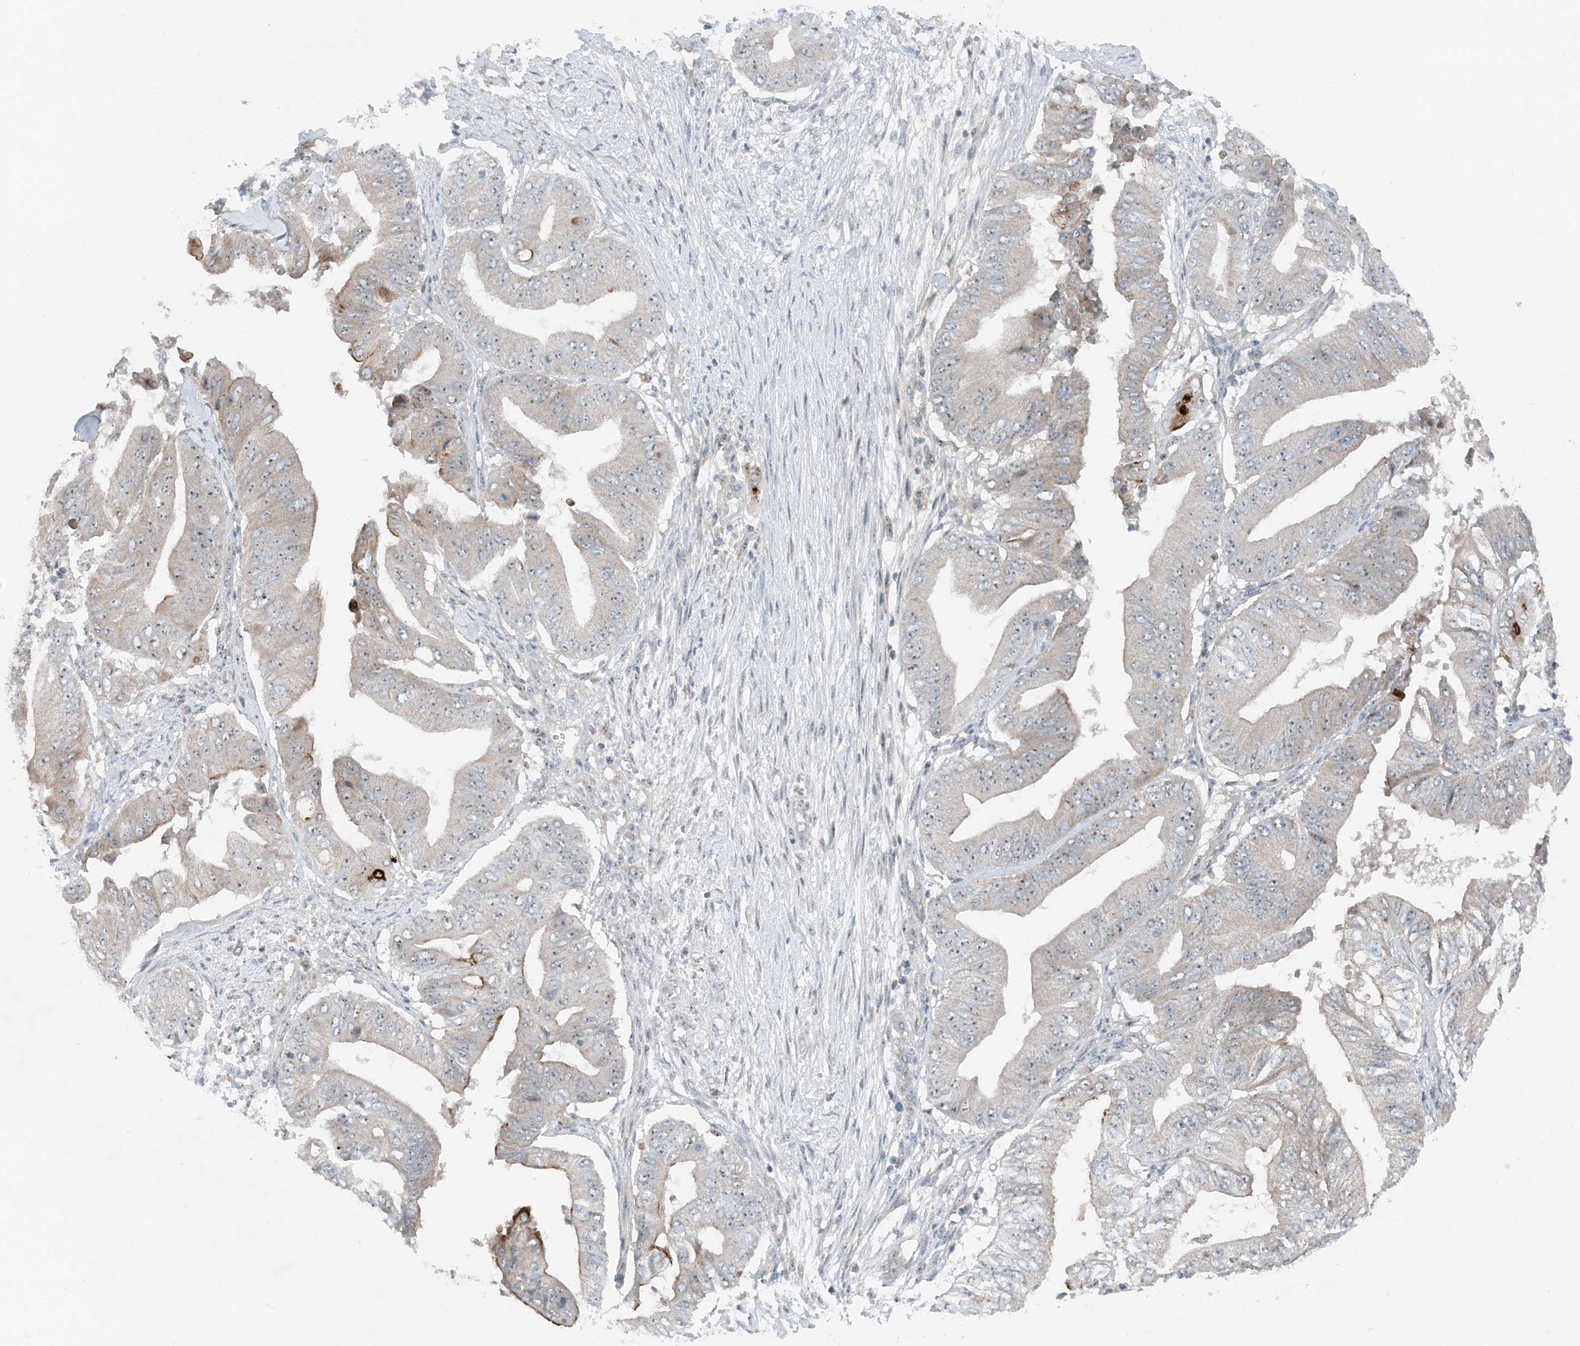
{"staining": {"intensity": "moderate", "quantity": "<25%", "location": "cytoplasmic/membranous"}, "tissue": "pancreatic cancer", "cell_type": "Tumor cells", "image_type": "cancer", "snomed": [{"axis": "morphology", "description": "Adenocarcinoma, NOS"}, {"axis": "topography", "description": "Pancreas"}], "caption": "Immunohistochemistry (IHC) micrograph of neoplastic tissue: human adenocarcinoma (pancreatic) stained using immunohistochemistry (IHC) shows low levels of moderate protein expression localized specifically in the cytoplasmic/membranous of tumor cells, appearing as a cytoplasmic/membranous brown color.", "gene": "MITD1", "patient": {"sex": "female", "age": 77}}